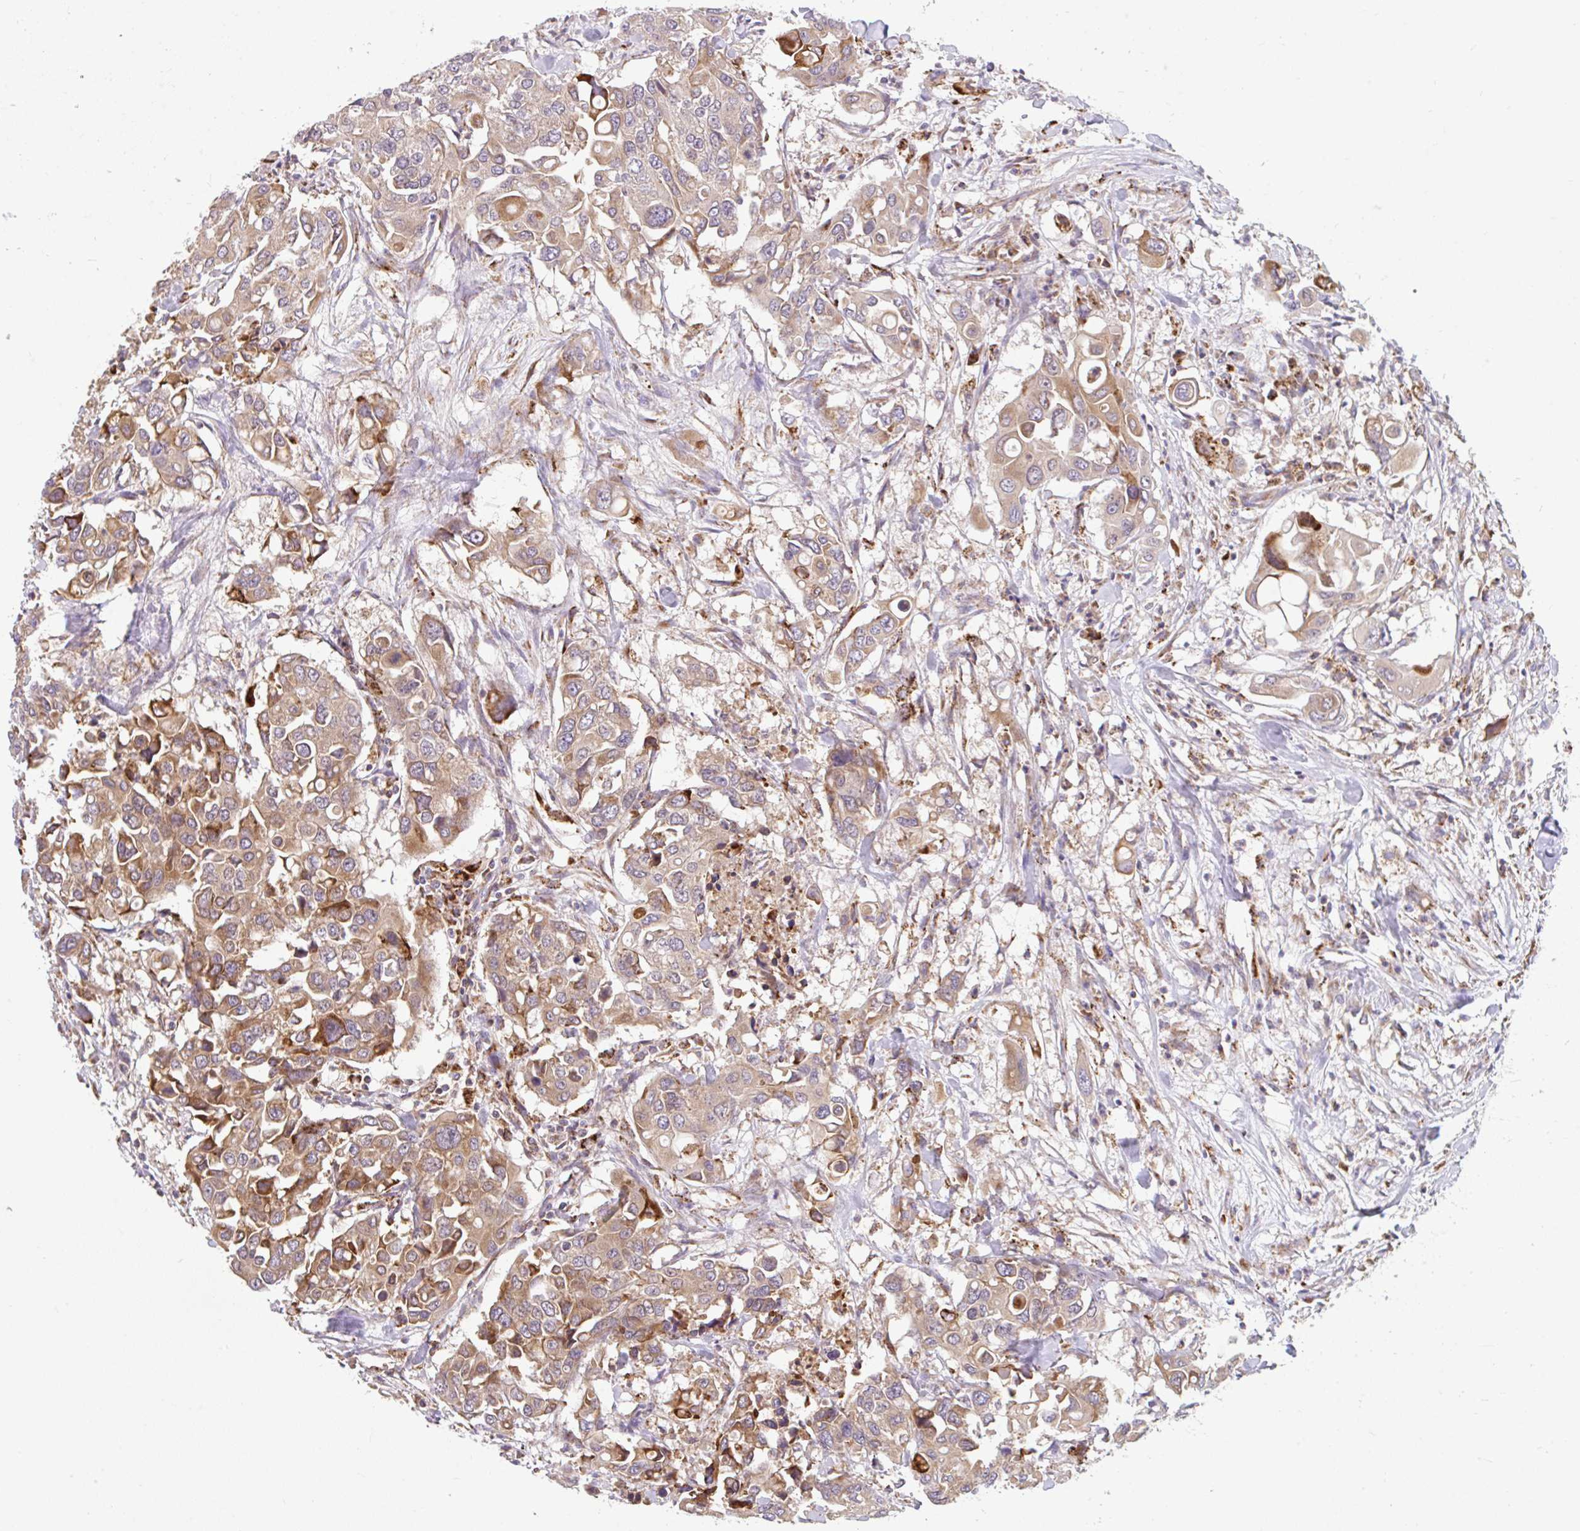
{"staining": {"intensity": "moderate", "quantity": "25%-75%", "location": "cytoplasmic/membranous"}, "tissue": "colorectal cancer", "cell_type": "Tumor cells", "image_type": "cancer", "snomed": [{"axis": "morphology", "description": "Adenocarcinoma, NOS"}, {"axis": "topography", "description": "Colon"}], "caption": "Protein expression analysis of colorectal cancer reveals moderate cytoplasmic/membranous expression in approximately 25%-75% of tumor cells. The staining was performed using DAB (3,3'-diaminobenzidine) to visualize the protein expression in brown, while the nuclei were stained in blue with hematoxylin (Magnification: 20x).", "gene": "RALBP1", "patient": {"sex": "male", "age": 77}}